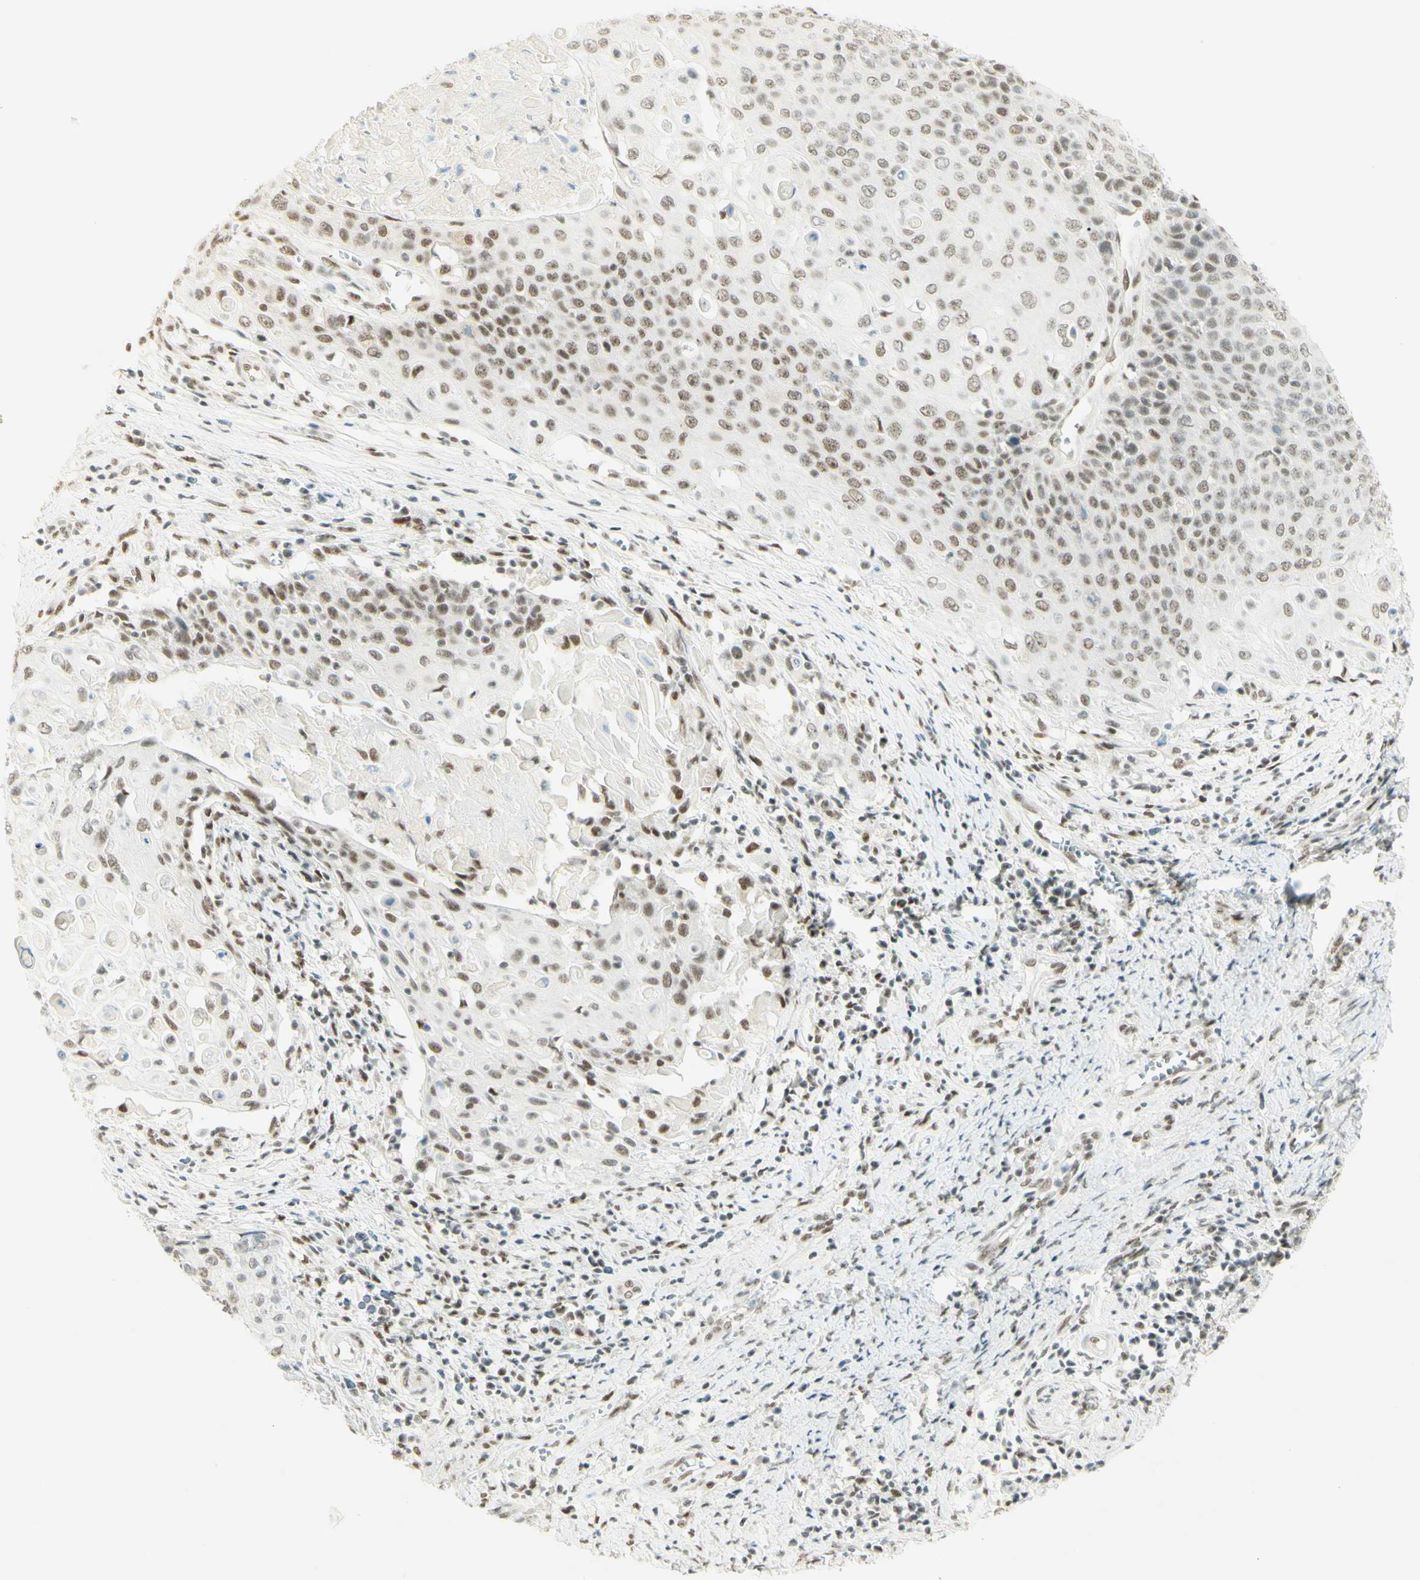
{"staining": {"intensity": "weak", "quantity": ">75%", "location": "nuclear"}, "tissue": "cervical cancer", "cell_type": "Tumor cells", "image_type": "cancer", "snomed": [{"axis": "morphology", "description": "Squamous cell carcinoma, NOS"}, {"axis": "topography", "description": "Cervix"}], "caption": "Tumor cells display low levels of weak nuclear staining in about >75% of cells in cervical cancer (squamous cell carcinoma). The staining was performed using DAB (3,3'-diaminobenzidine) to visualize the protein expression in brown, while the nuclei were stained in blue with hematoxylin (Magnification: 20x).", "gene": "PMS2", "patient": {"sex": "female", "age": 39}}